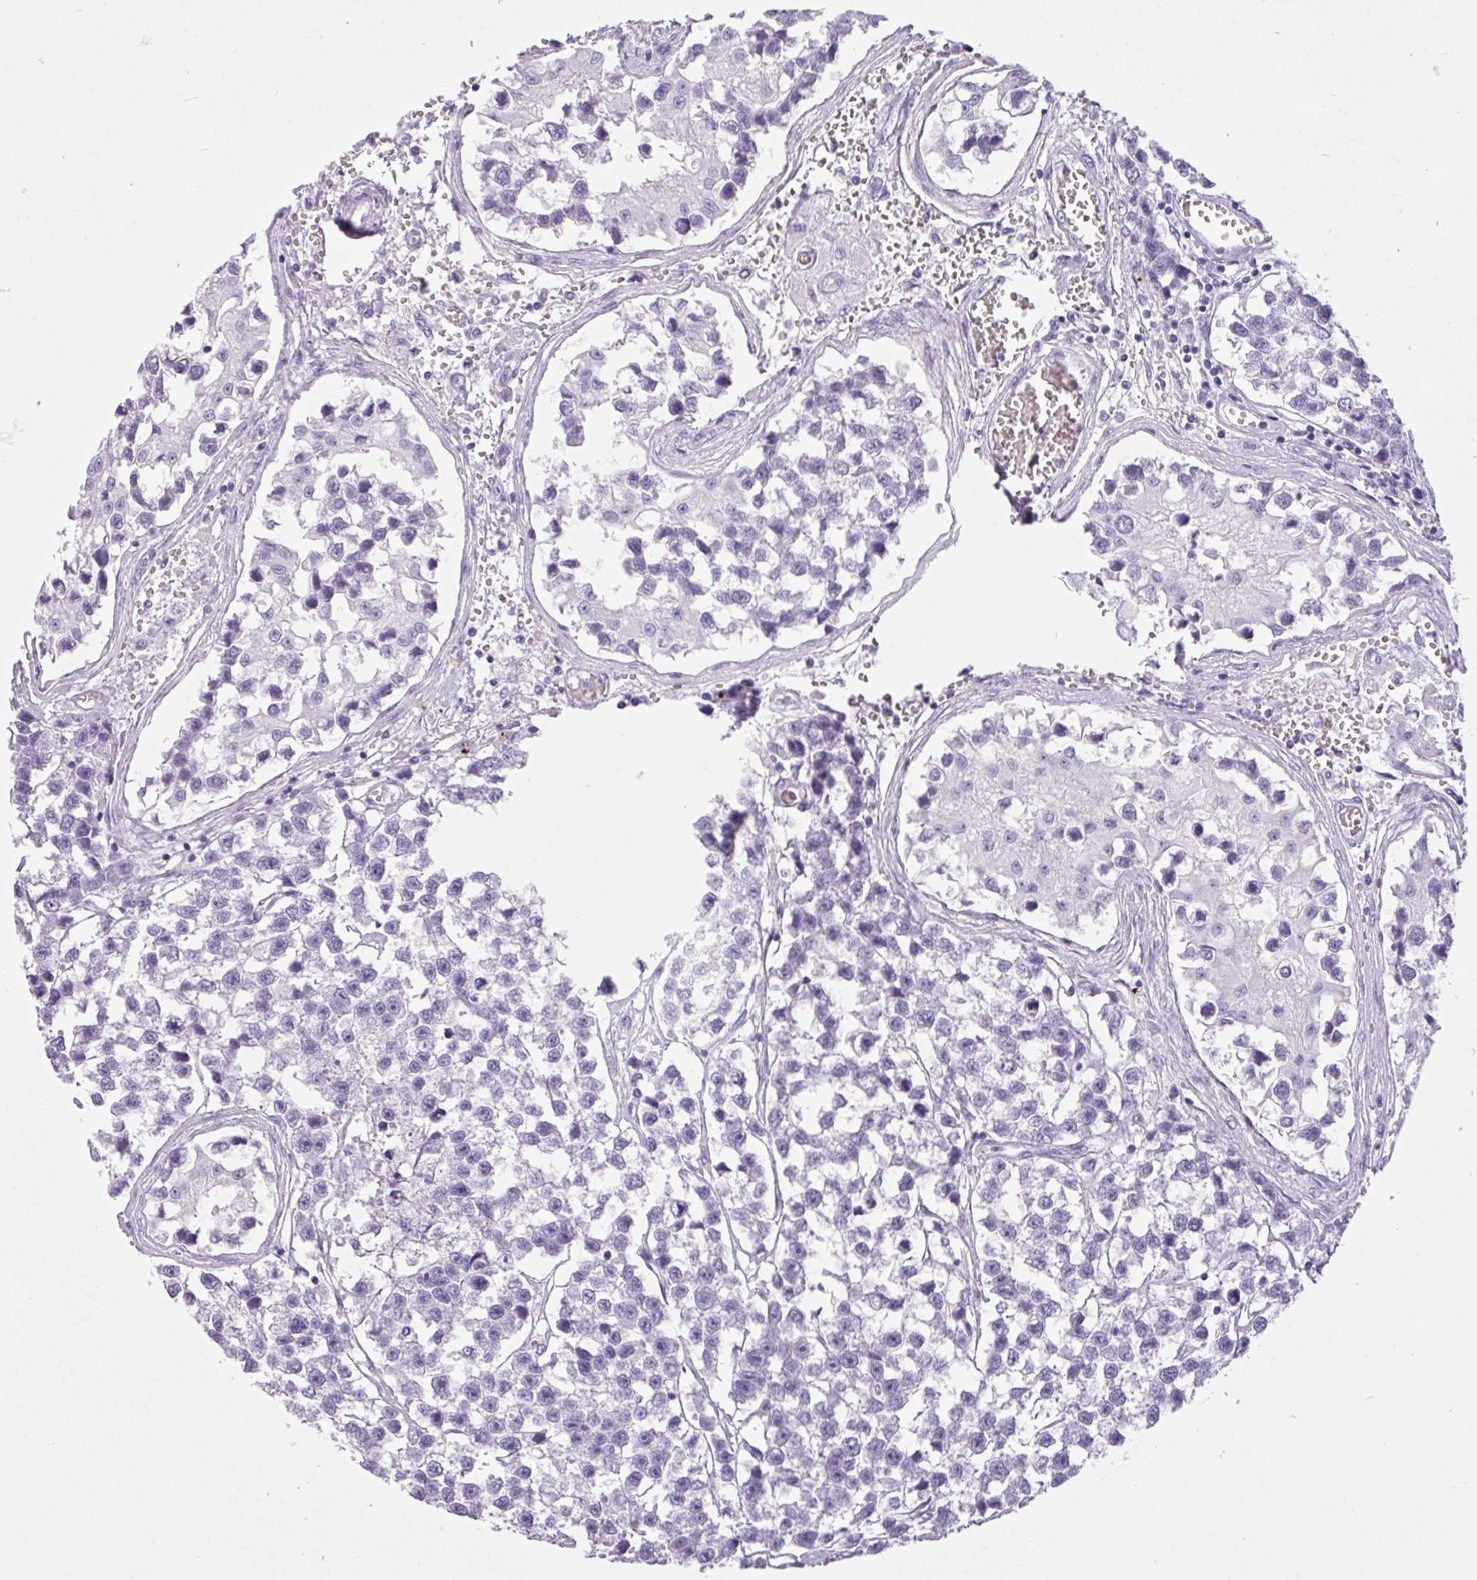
{"staining": {"intensity": "negative", "quantity": "none", "location": "none"}, "tissue": "testis cancer", "cell_type": "Tumor cells", "image_type": "cancer", "snomed": [{"axis": "morphology", "description": "Seminoma, NOS"}, {"axis": "topography", "description": "Testis"}], "caption": "This is an IHC micrograph of human testis seminoma. There is no positivity in tumor cells.", "gene": "CTSE", "patient": {"sex": "male", "age": 26}}